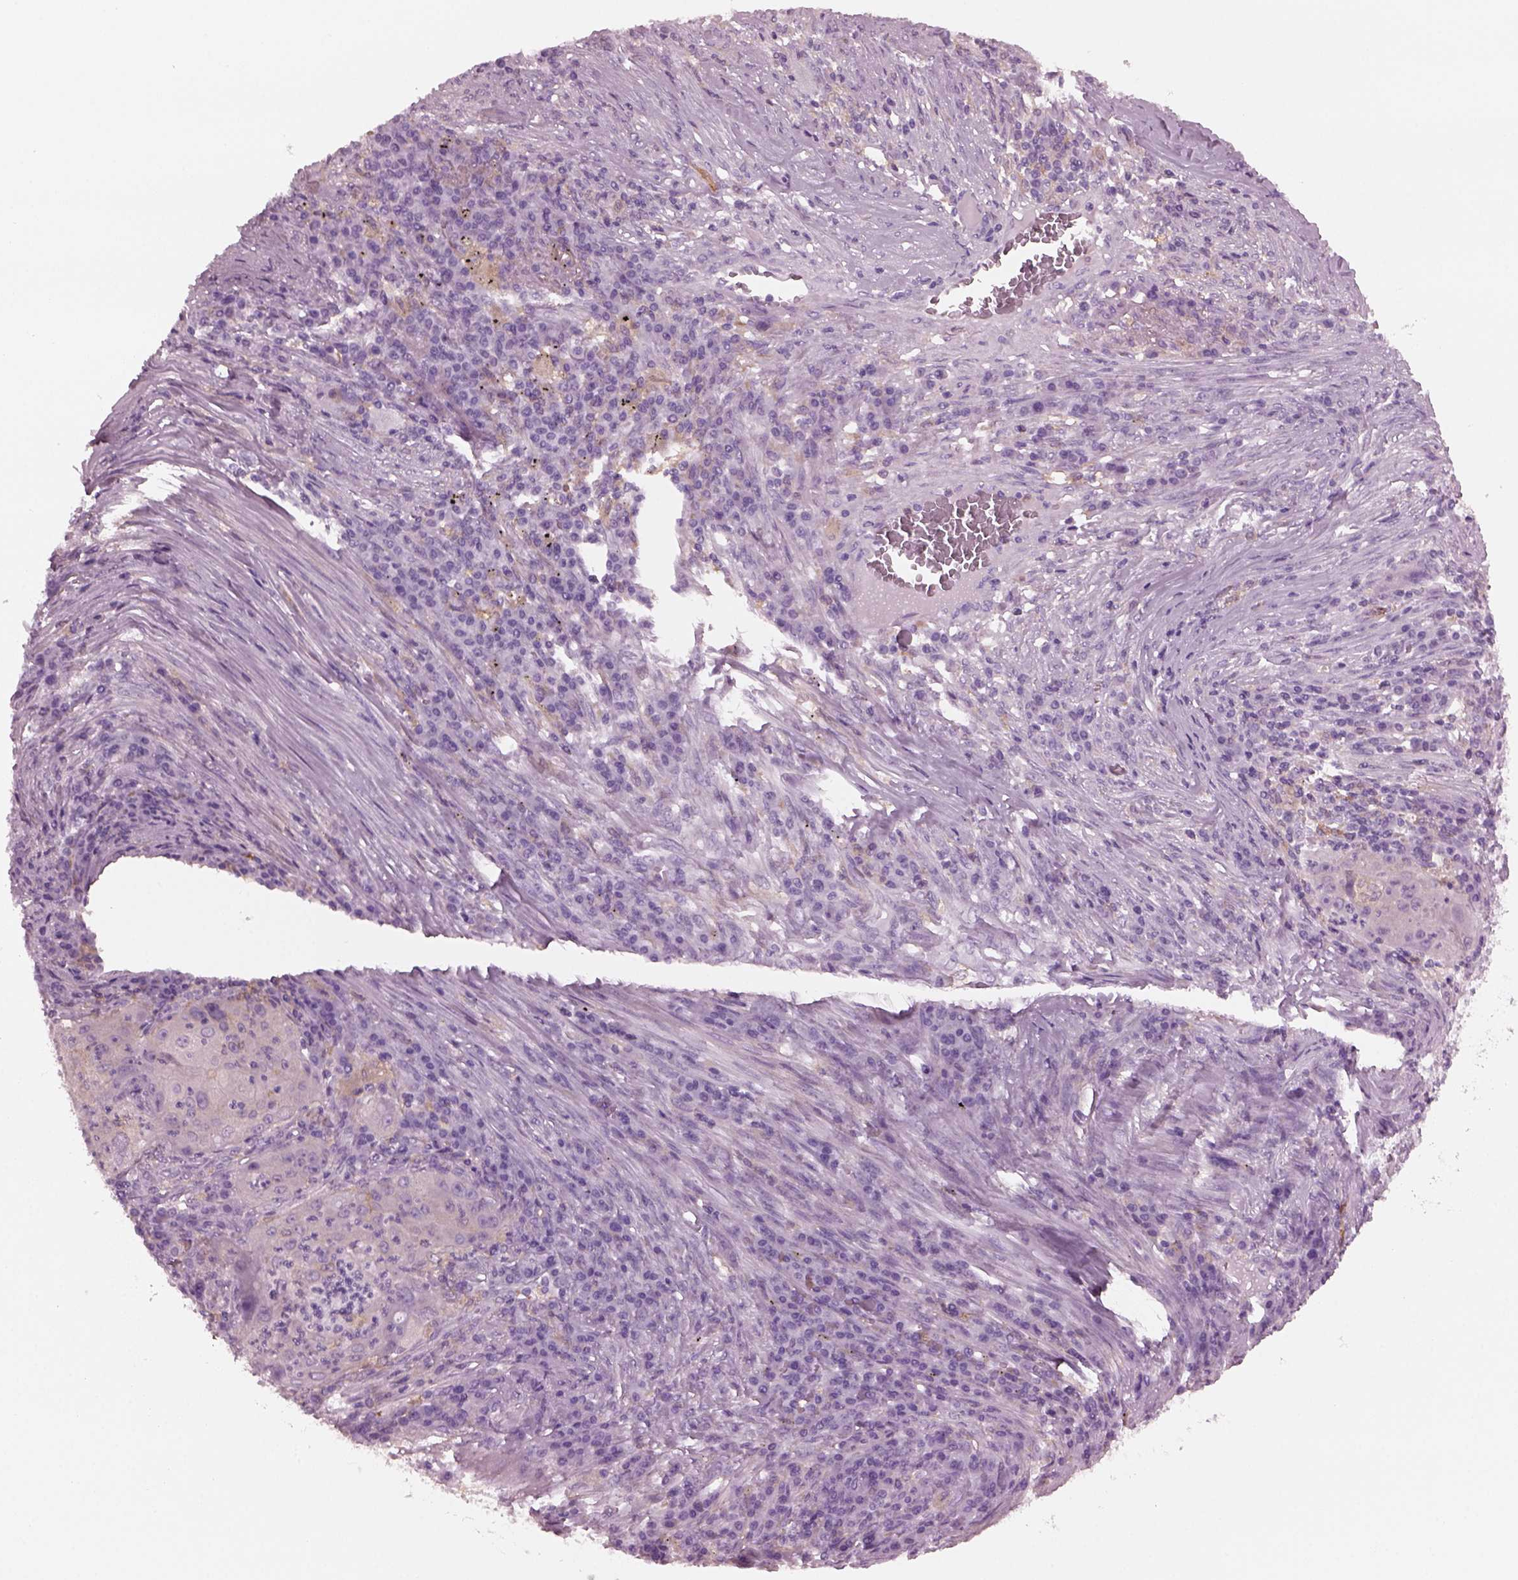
{"staining": {"intensity": "negative", "quantity": "none", "location": "none"}, "tissue": "lung cancer", "cell_type": "Tumor cells", "image_type": "cancer", "snomed": [{"axis": "morphology", "description": "Squamous cell carcinoma, NOS"}, {"axis": "topography", "description": "Lung"}], "caption": "Immunohistochemistry (IHC) histopathology image of neoplastic tissue: human lung cancer stained with DAB reveals no significant protein expression in tumor cells. (Immunohistochemistry, brightfield microscopy, high magnification).", "gene": "SHTN1", "patient": {"sex": "female", "age": 59}}